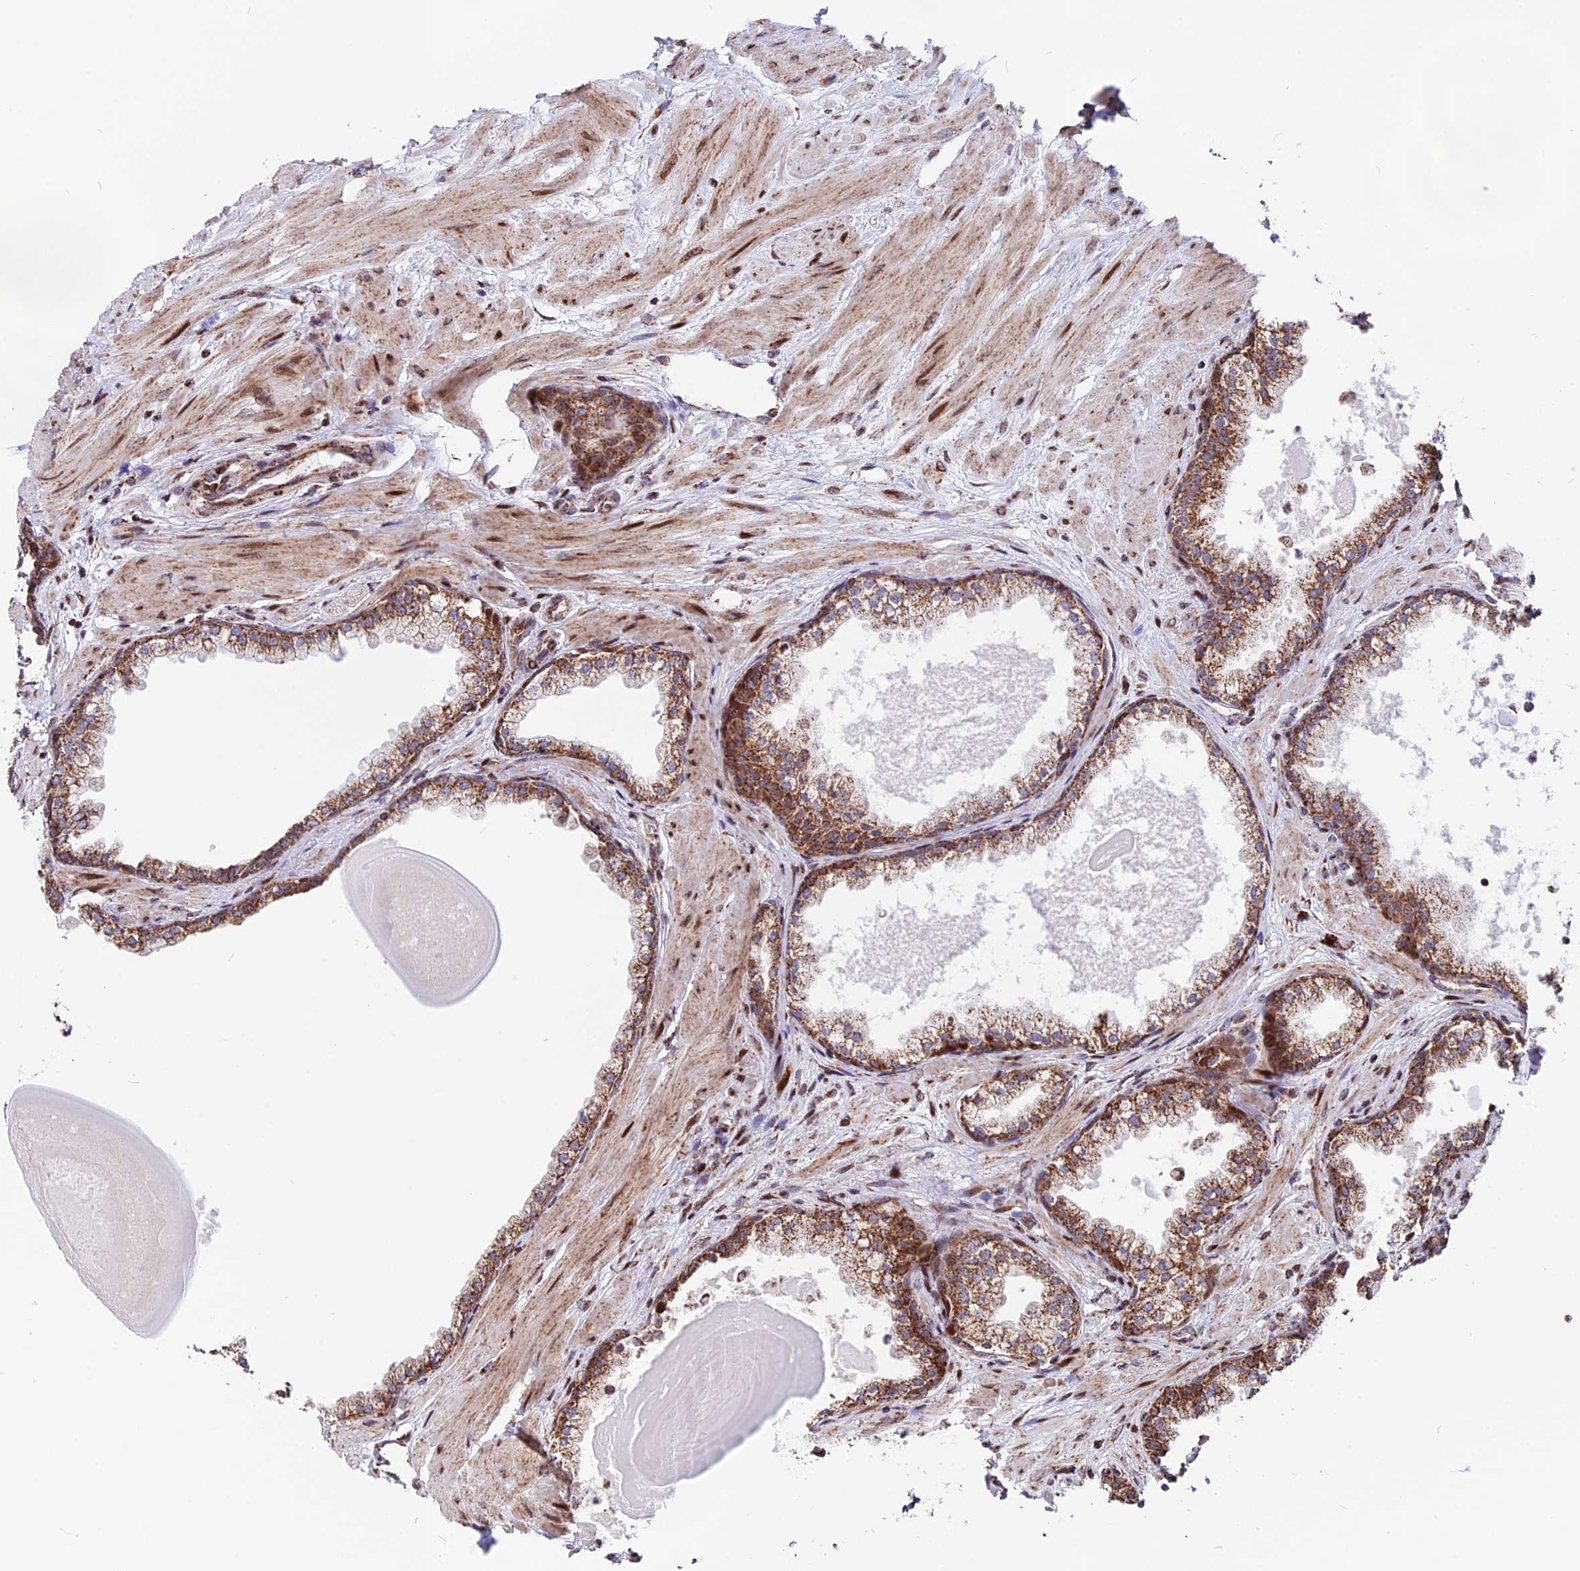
{"staining": {"intensity": "moderate", "quantity": ">75%", "location": "cytoplasmic/membranous"}, "tissue": "prostate", "cell_type": "Glandular cells", "image_type": "normal", "snomed": [{"axis": "morphology", "description": "Normal tissue, NOS"}, {"axis": "topography", "description": "Prostate"}], "caption": "Normal prostate was stained to show a protein in brown. There is medium levels of moderate cytoplasmic/membranous staining in about >75% of glandular cells.", "gene": "FAM174C", "patient": {"sex": "male", "age": 57}}